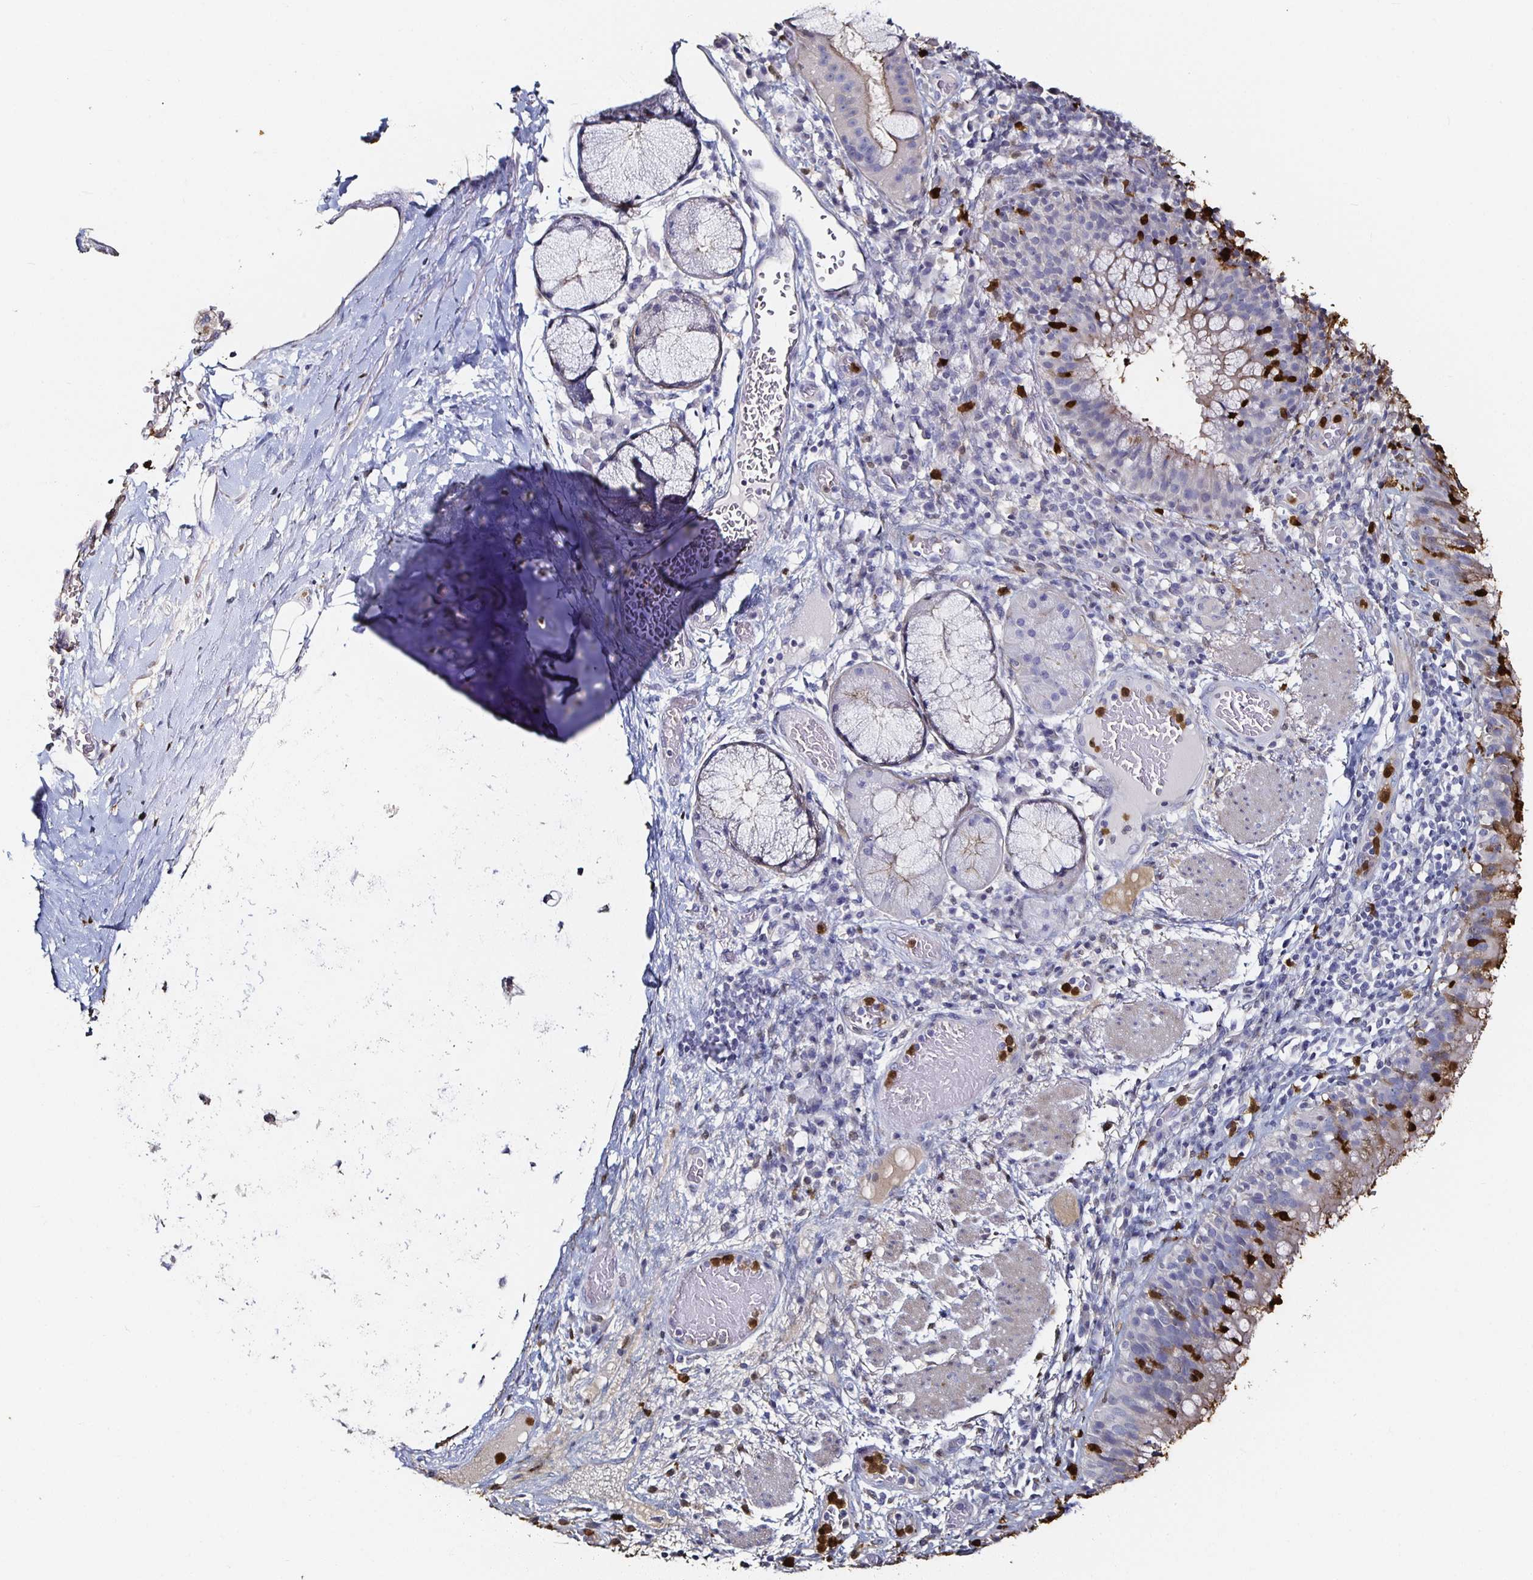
{"staining": {"intensity": "negative", "quantity": "none", "location": "none"}, "tissue": "bronchus", "cell_type": "Respiratory epithelial cells", "image_type": "normal", "snomed": [{"axis": "morphology", "description": "Normal tissue, NOS"}, {"axis": "topography", "description": "Lymph node"}, {"axis": "topography", "description": "Bronchus"}], "caption": "Immunohistochemistry micrograph of unremarkable human bronchus stained for a protein (brown), which demonstrates no staining in respiratory epithelial cells. (DAB immunohistochemistry with hematoxylin counter stain).", "gene": "TLR4", "patient": {"sex": "male", "age": 56}}